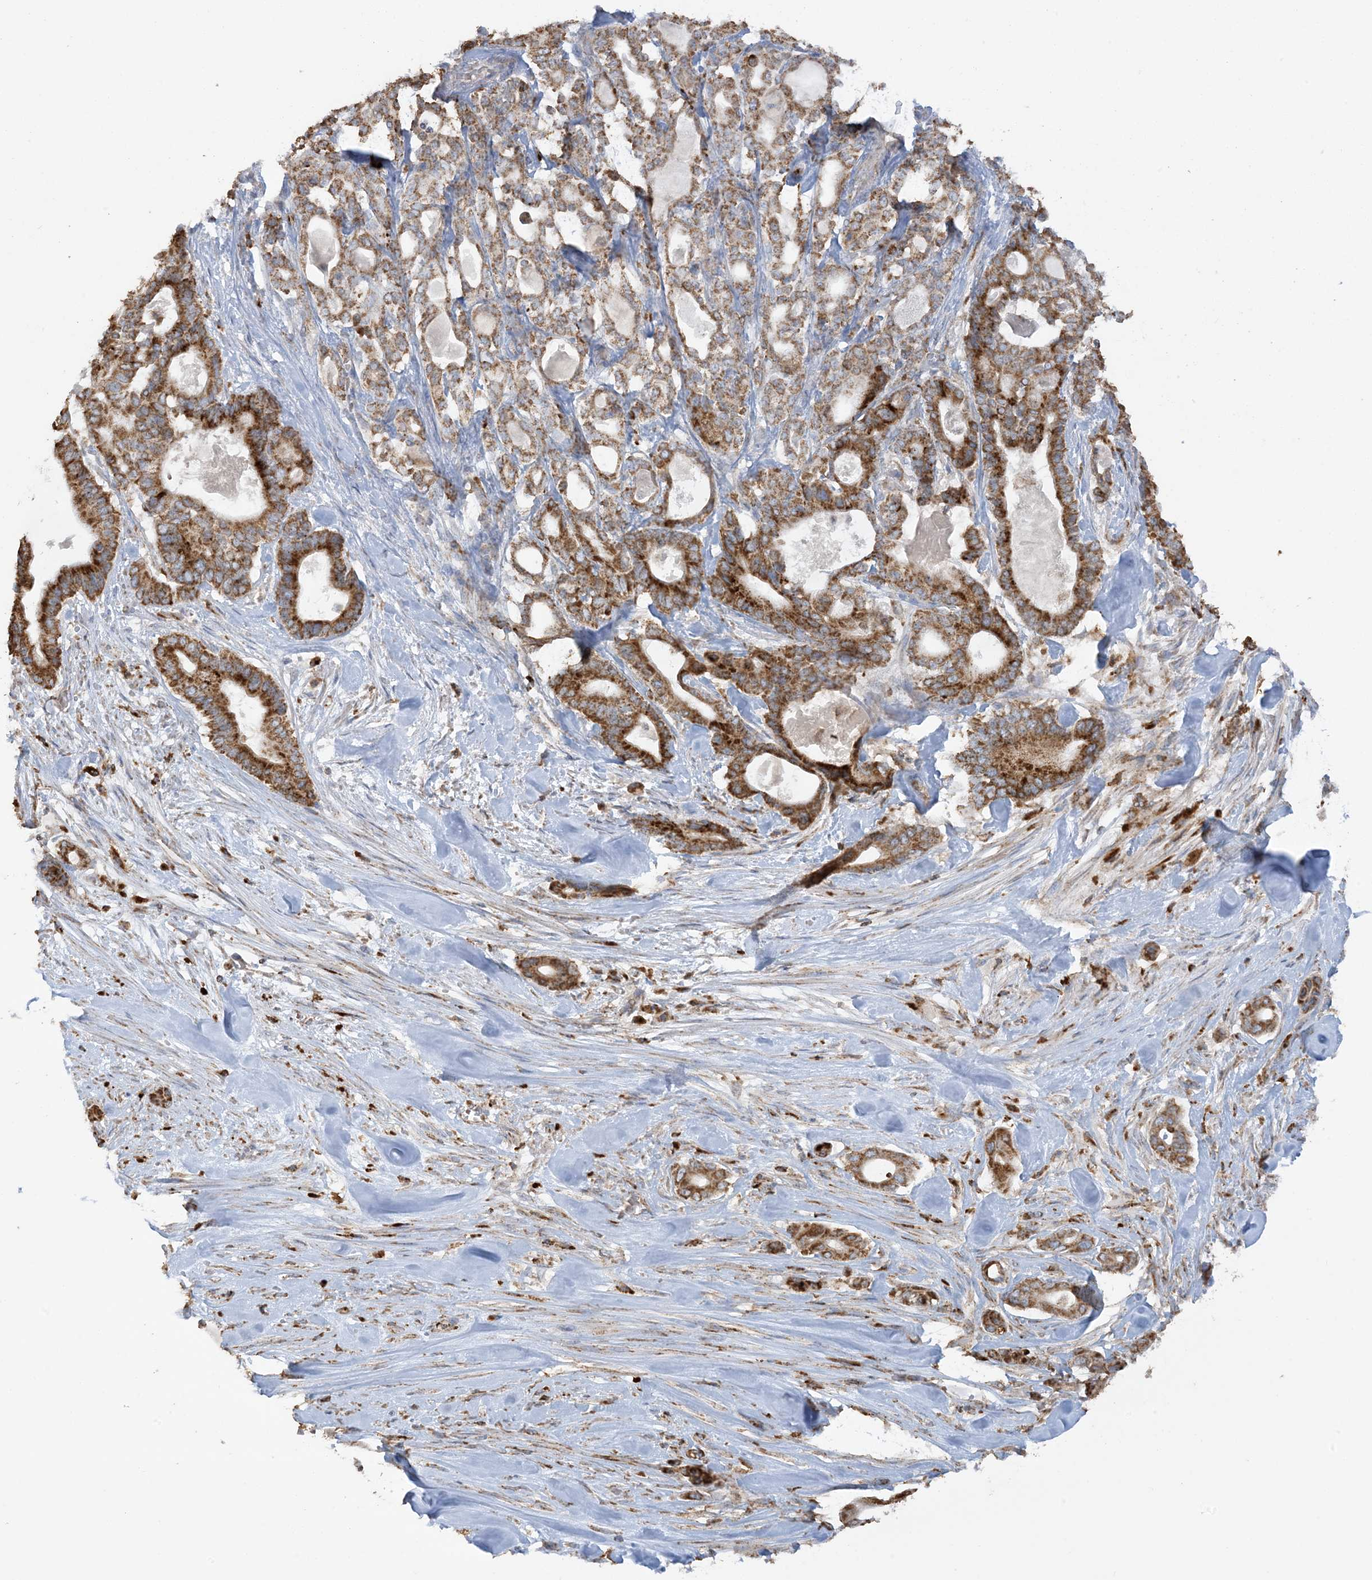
{"staining": {"intensity": "moderate", "quantity": ">75%", "location": "cytoplasmic/membranous"}, "tissue": "pancreatic cancer", "cell_type": "Tumor cells", "image_type": "cancer", "snomed": [{"axis": "morphology", "description": "Adenocarcinoma, NOS"}, {"axis": "topography", "description": "Pancreas"}], "caption": "Immunohistochemistry histopathology image of human pancreatic cancer stained for a protein (brown), which shows medium levels of moderate cytoplasmic/membranous positivity in approximately >75% of tumor cells.", "gene": "AGA", "patient": {"sex": "male", "age": 63}}